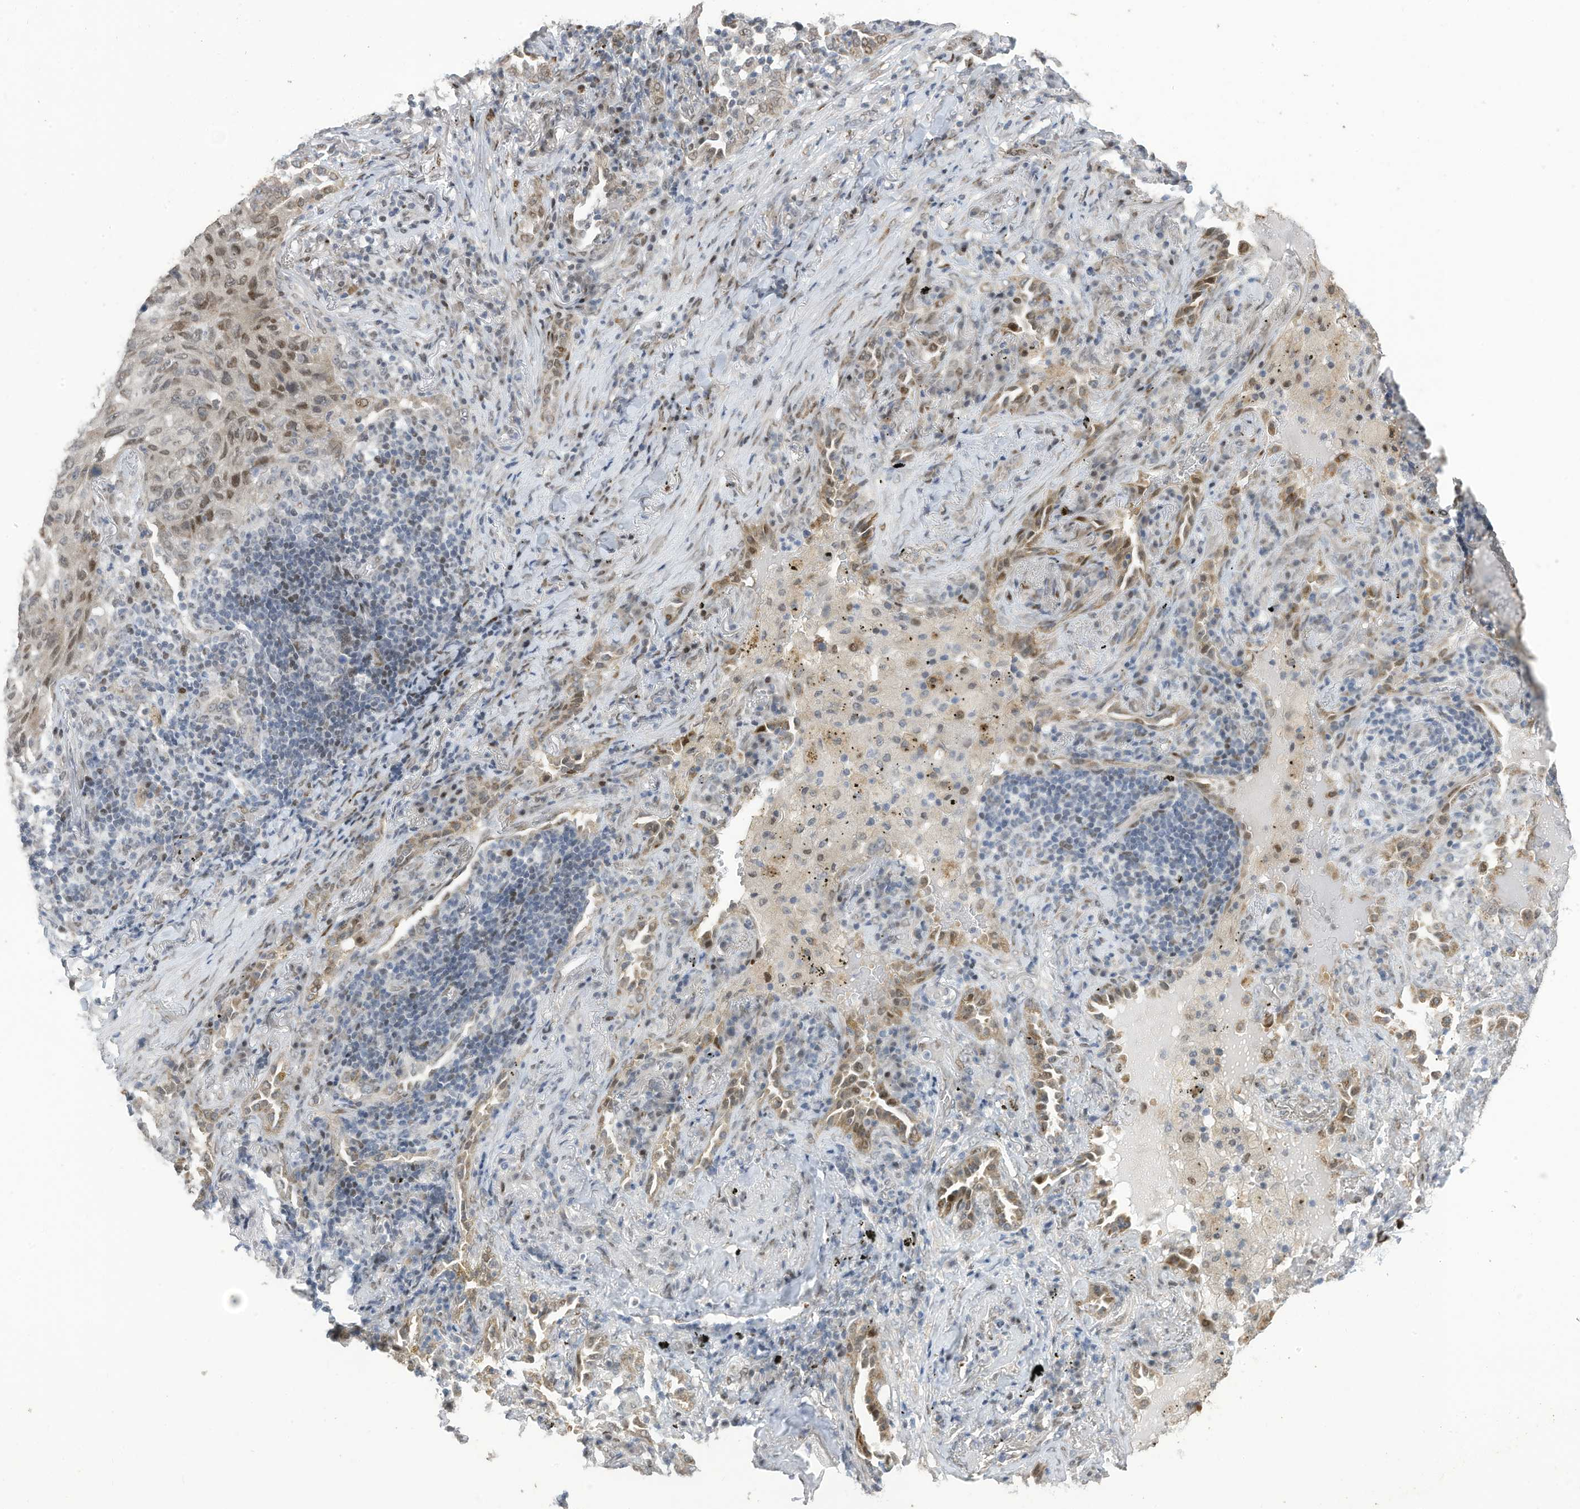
{"staining": {"intensity": "moderate", "quantity": "25%-75%", "location": "cytoplasmic/membranous,nuclear"}, "tissue": "lung cancer", "cell_type": "Tumor cells", "image_type": "cancer", "snomed": [{"axis": "morphology", "description": "Squamous cell carcinoma, NOS"}, {"axis": "topography", "description": "Lung"}], "caption": "Squamous cell carcinoma (lung) stained with immunohistochemistry (IHC) exhibits moderate cytoplasmic/membranous and nuclear staining in about 25%-75% of tumor cells.", "gene": "RABL3", "patient": {"sex": "female", "age": 63}}